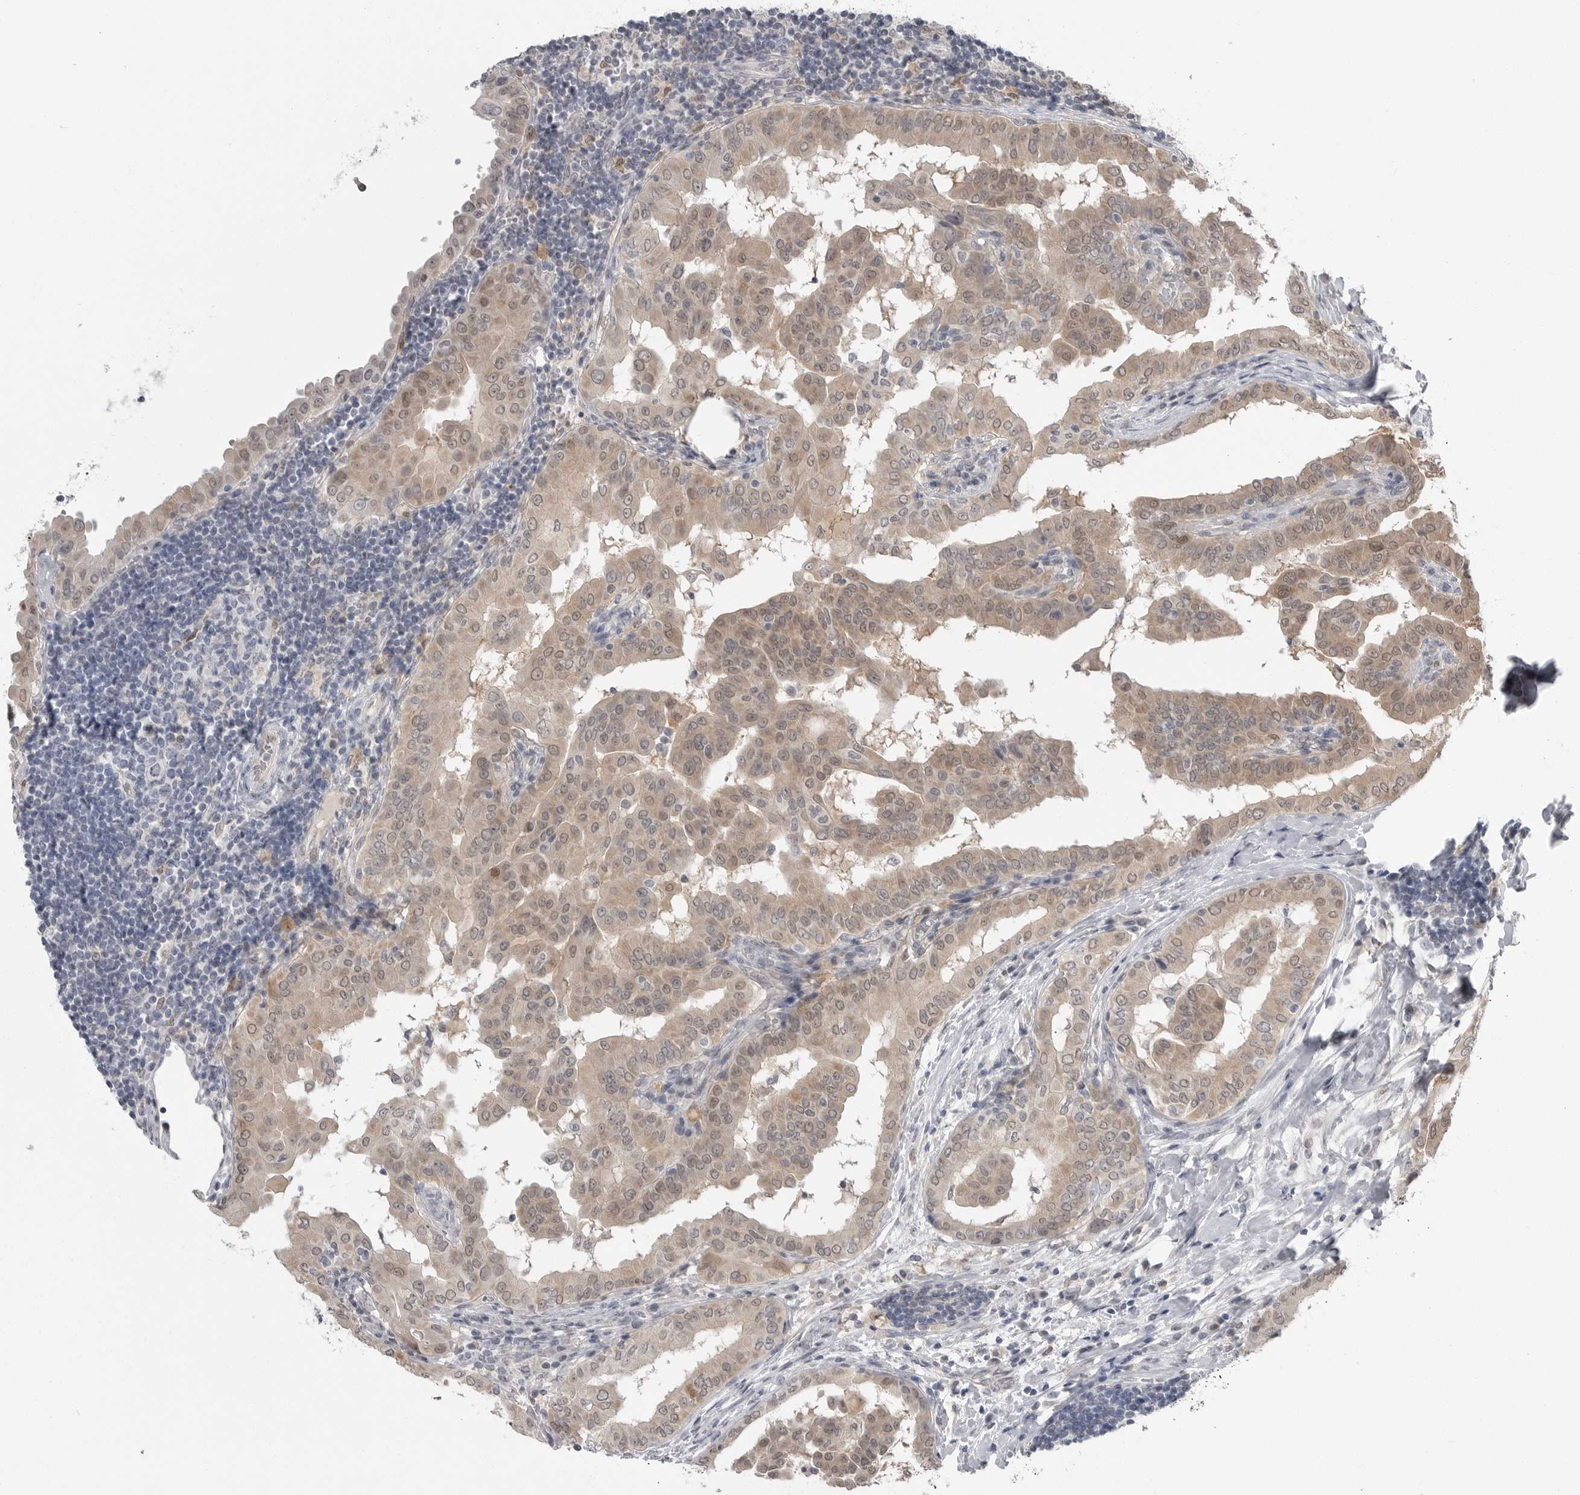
{"staining": {"intensity": "weak", "quantity": ">75%", "location": "cytoplasmic/membranous,nuclear"}, "tissue": "thyroid cancer", "cell_type": "Tumor cells", "image_type": "cancer", "snomed": [{"axis": "morphology", "description": "Papillary adenocarcinoma, NOS"}, {"axis": "topography", "description": "Thyroid gland"}], "caption": "Protein staining of thyroid cancer tissue shows weak cytoplasmic/membranous and nuclear expression in about >75% of tumor cells.", "gene": "PNPO", "patient": {"sex": "male", "age": 33}}